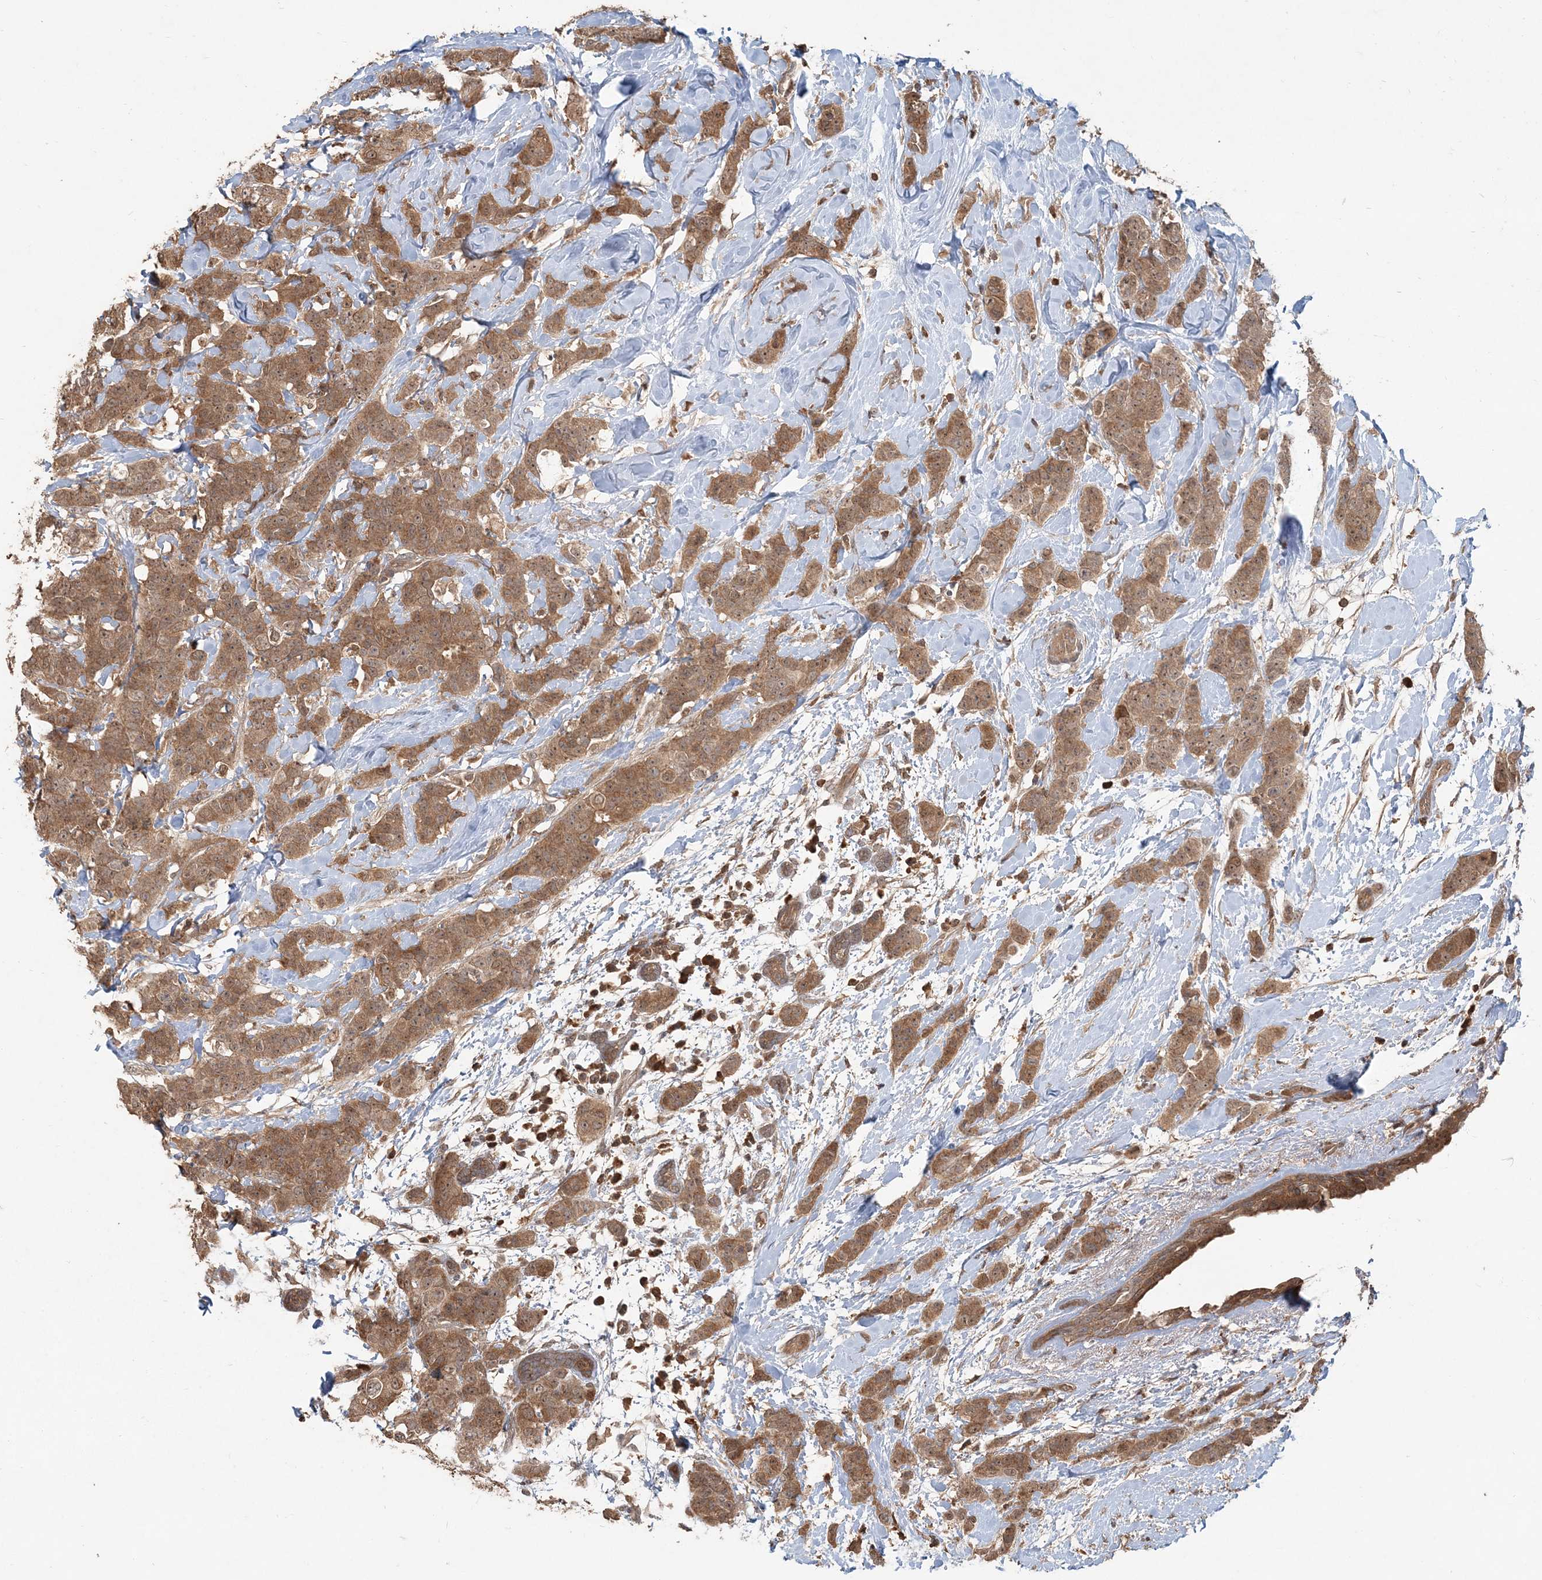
{"staining": {"intensity": "moderate", "quantity": ">75%", "location": "cytoplasmic/membranous"}, "tissue": "breast cancer", "cell_type": "Tumor cells", "image_type": "cancer", "snomed": [{"axis": "morphology", "description": "Normal tissue, NOS"}, {"axis": "morphology", "description": "Duct carcinoma"}, {"axis": "topography", "description": "Breast"}], "caption": "Tumor cells display moderate cytoplasmic/membranous staining in about >75% of cells in breast cancer.", "gene": "CAB39", "patient": {"sex": "female", "age": 40}}